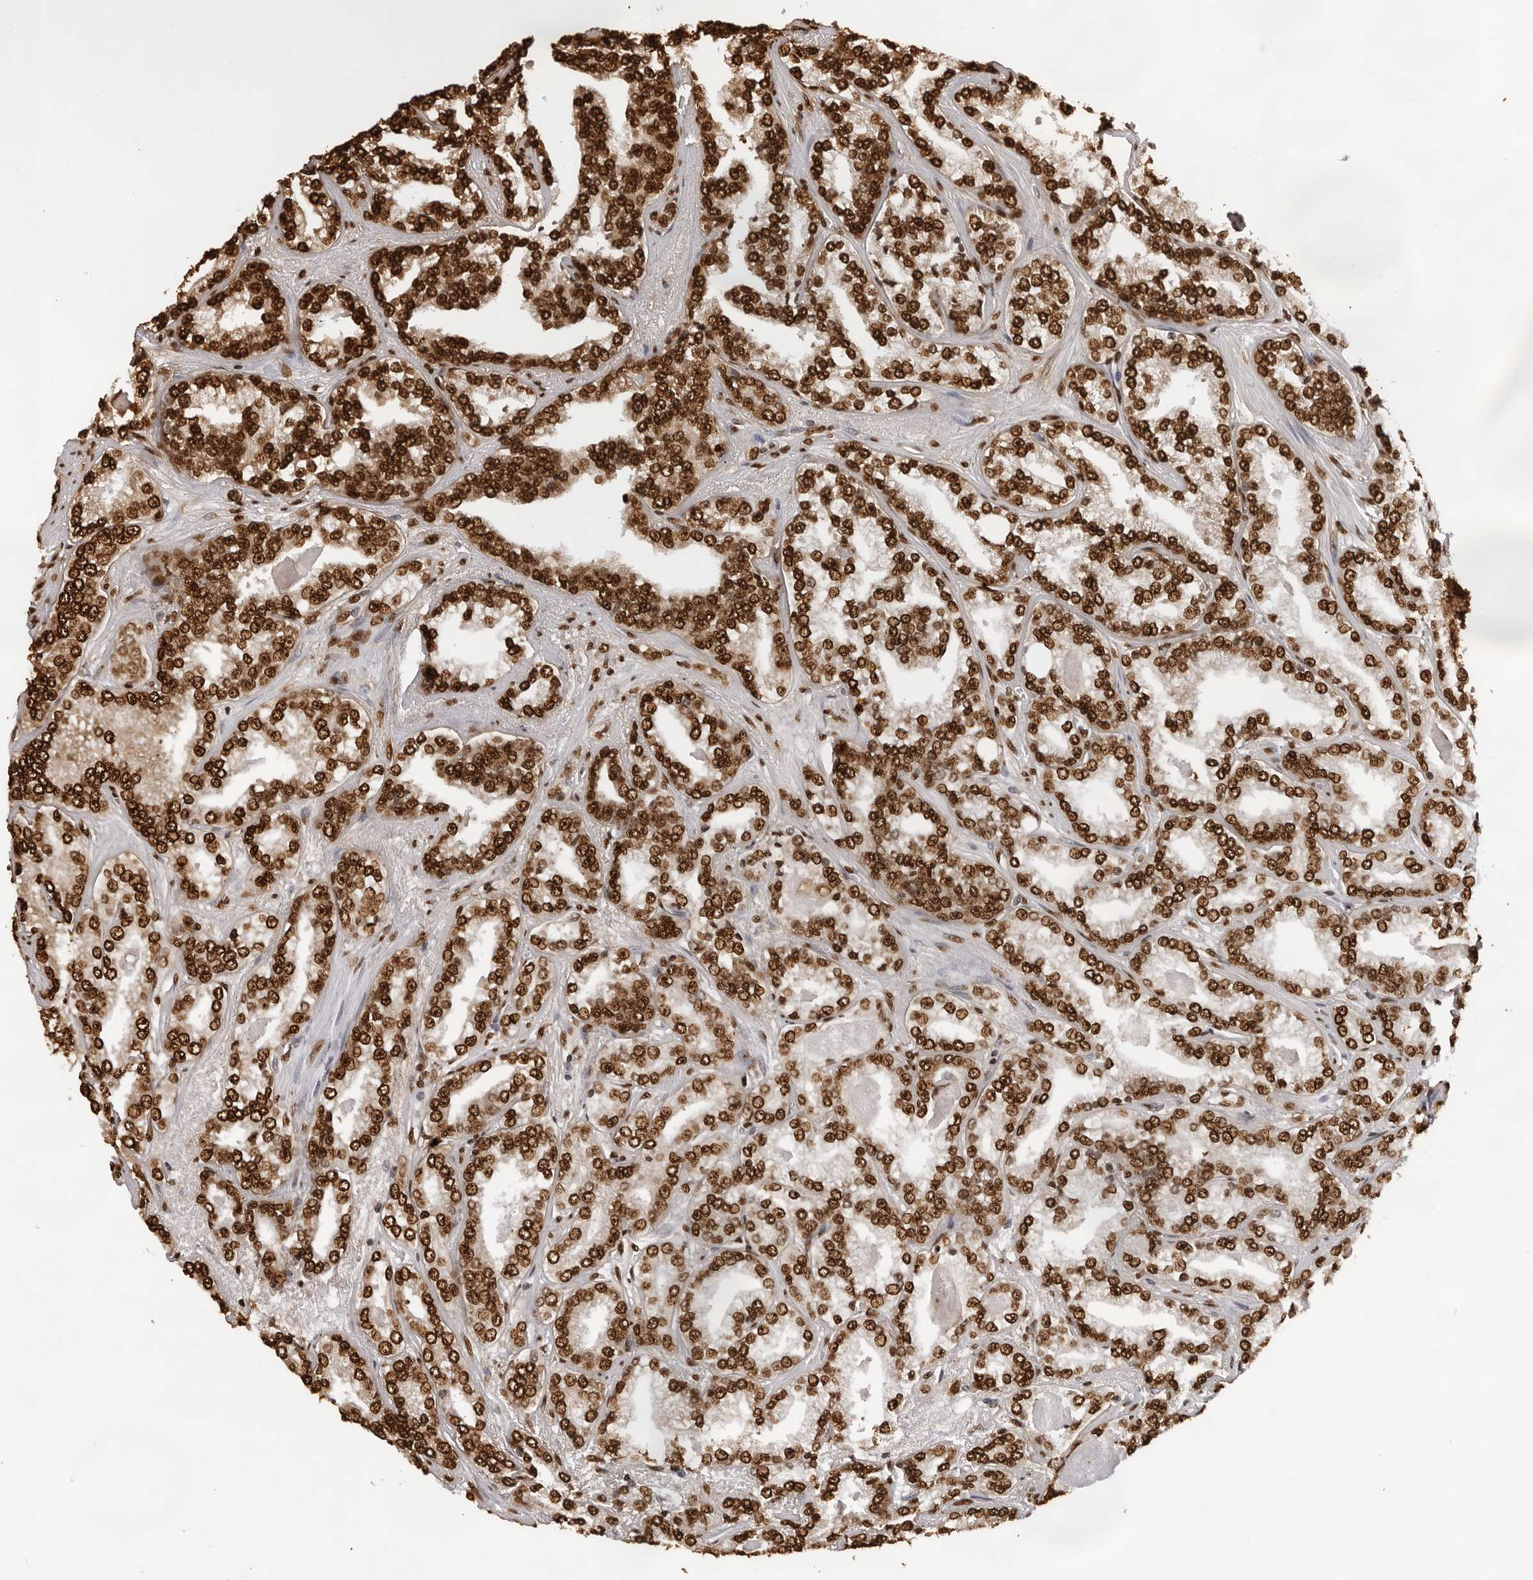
{"staining": {"intensity": "strong", "quantity": ">75%", "location": "nuclear"}, "tissue": "prostate cancer", "cell_type": "Tumor cells", "image_type": "cancer", "snomed": [{"axis": "morphology", "description": "Adenocarcinoma, High grade"}, {"axis": "topography", "description": "Prostate"}], "caption": "Immunohistochemical staining of prostate cancer displays strong nuclear protein expression in approximately >75% of tumor cells. The staining was performed using DAB, with brown indicating positive protein expression. Nuclei are stained blue with hematoxylin.", "gene": "ZFP91", "patient": {"sex": "male", "age": 71}}